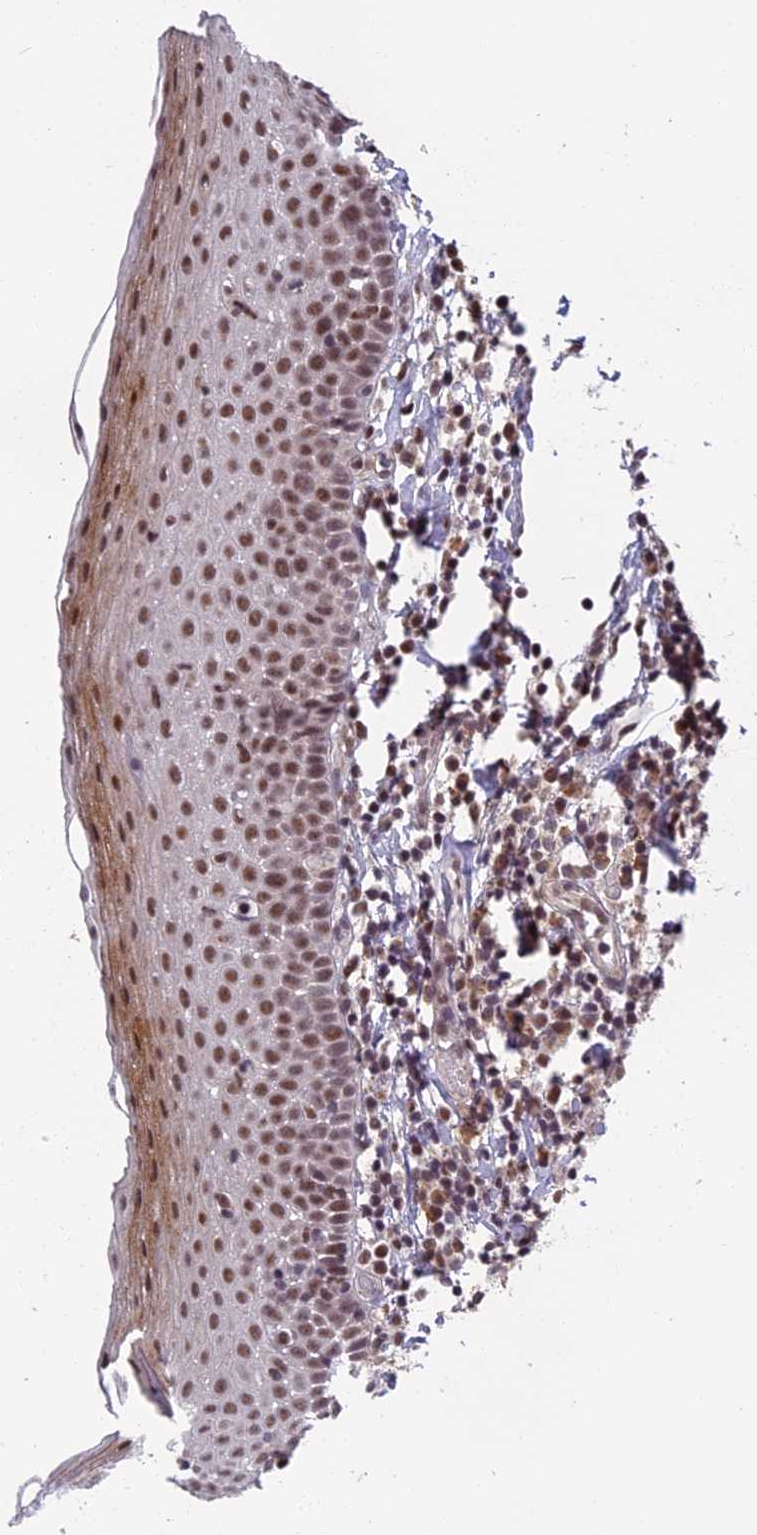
{"staining": {"intensity": "moderate", "quantity": ">75%", "location": "cytoplasmic/membranous,nuclear"}, "tissue": "oral mucosa", "cell_type": "Squamous epithelial cells", "image_type": "normal", "snomed": [{"axis": "morphology", "description": "Normal tissue, NOS"}, {"axis": "topography", "description": "Oral tissue"}], "caption": "Immunohistochemistry (DAB) staining of unremarkable oral mucosa reveals moderate cytoplasmic/membranous,nuclear protein staining in approximately >75% of squamous epithelial cells. (IHC, brightfield microscopy, high magnification).", "gene": "MORF4L1", "patient": {"sex": "female", "age": 69}}